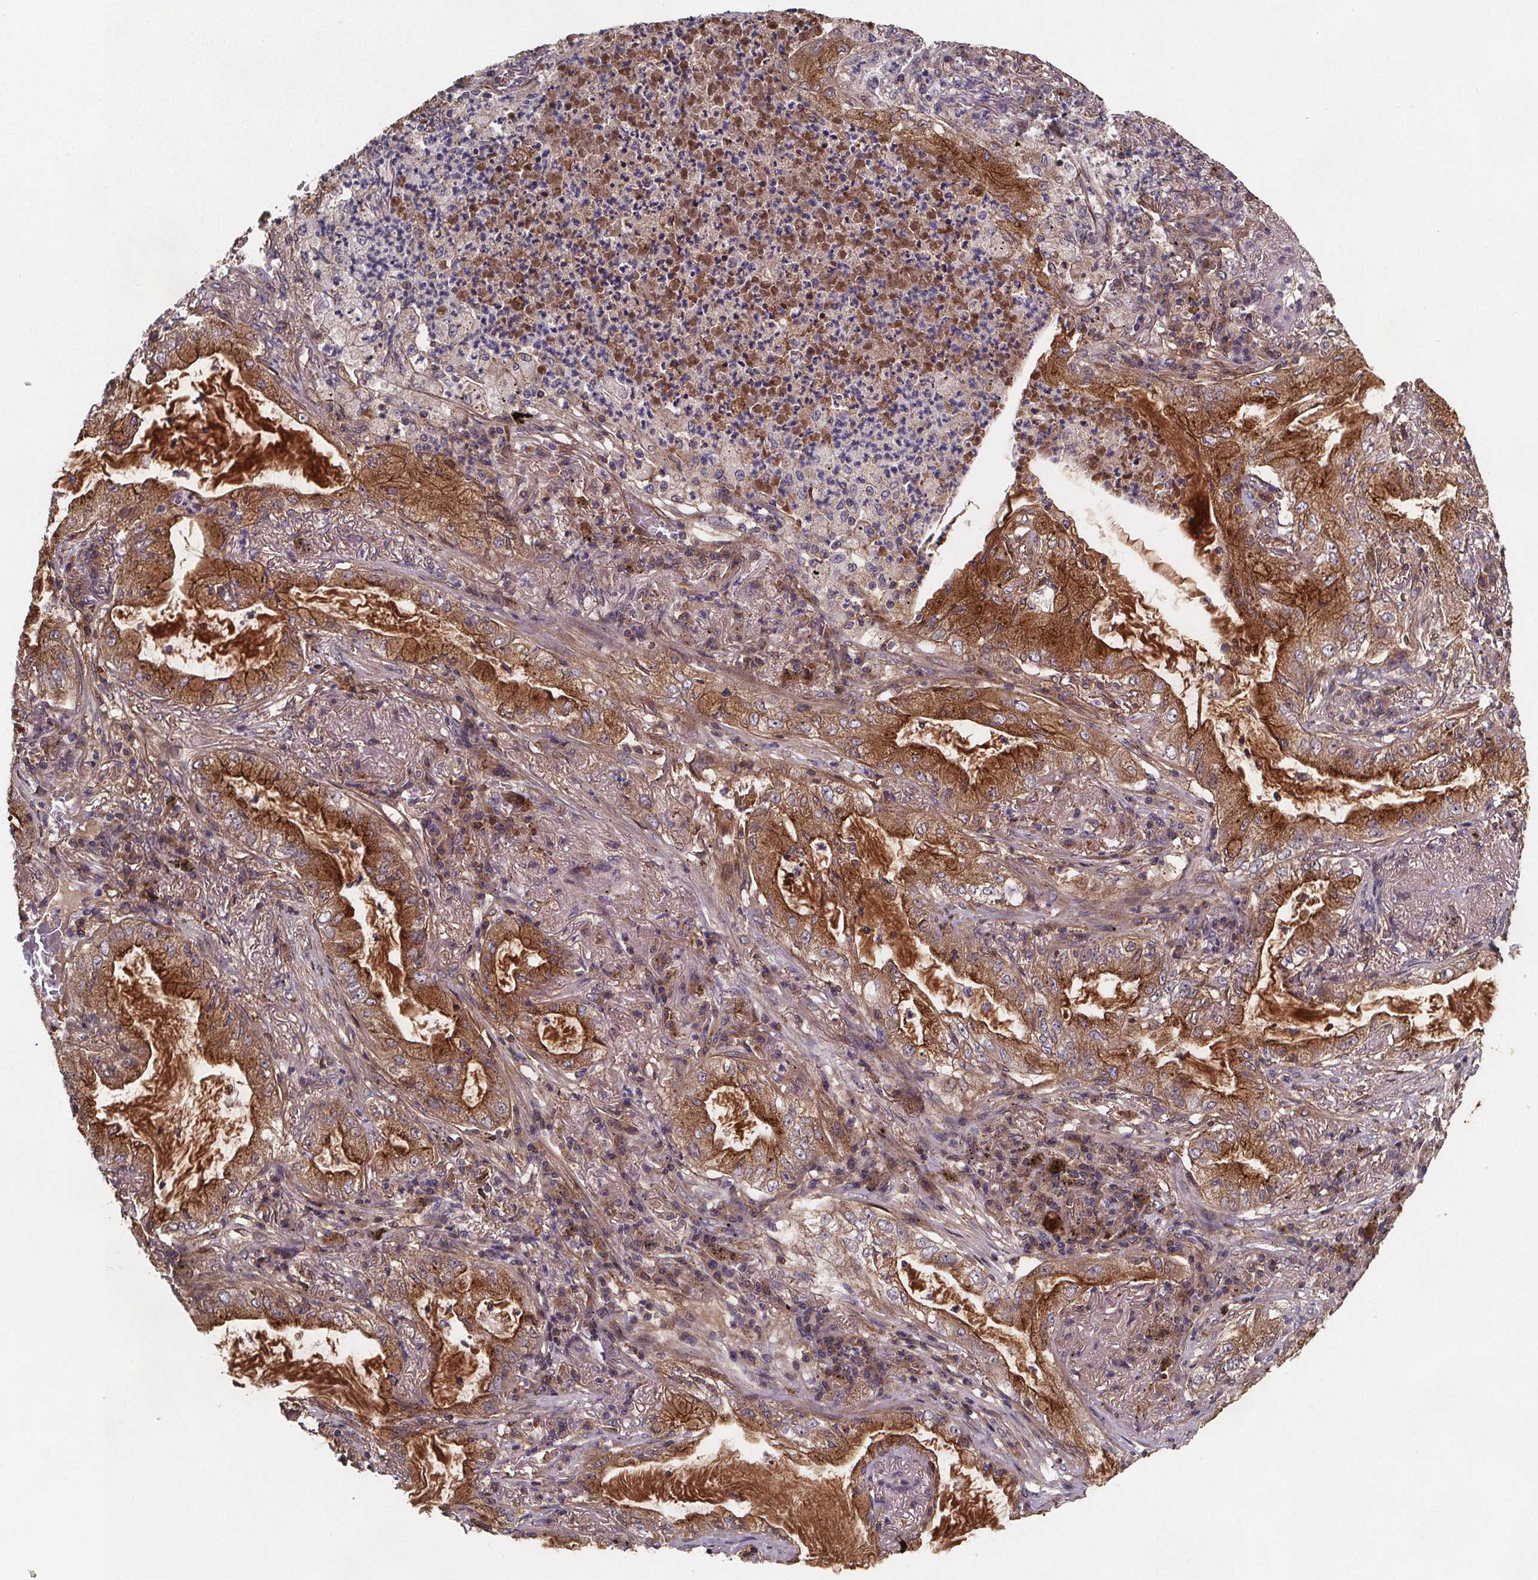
{"staining": {"intensity": "strong", "quantity": "25%-75%", "location": "cytoplasmic/membranous"}, "tissue": "lung cancer", "cell_type": "Tumor cells", "image_type": "cancer", "snomed": [{"axis": "morphology", "description": "Adenocarcinoma, NOS"}, {"axis": "topography", "description": "Lung"}], "caption": "The micrograph exhibits a brown stain indicating the presence of a protein in the cytoplasmic/membranous of tumor cells in lung cancer.", "gene": "FASTKD3", "patient": {"sex": "female", "age": 73}}